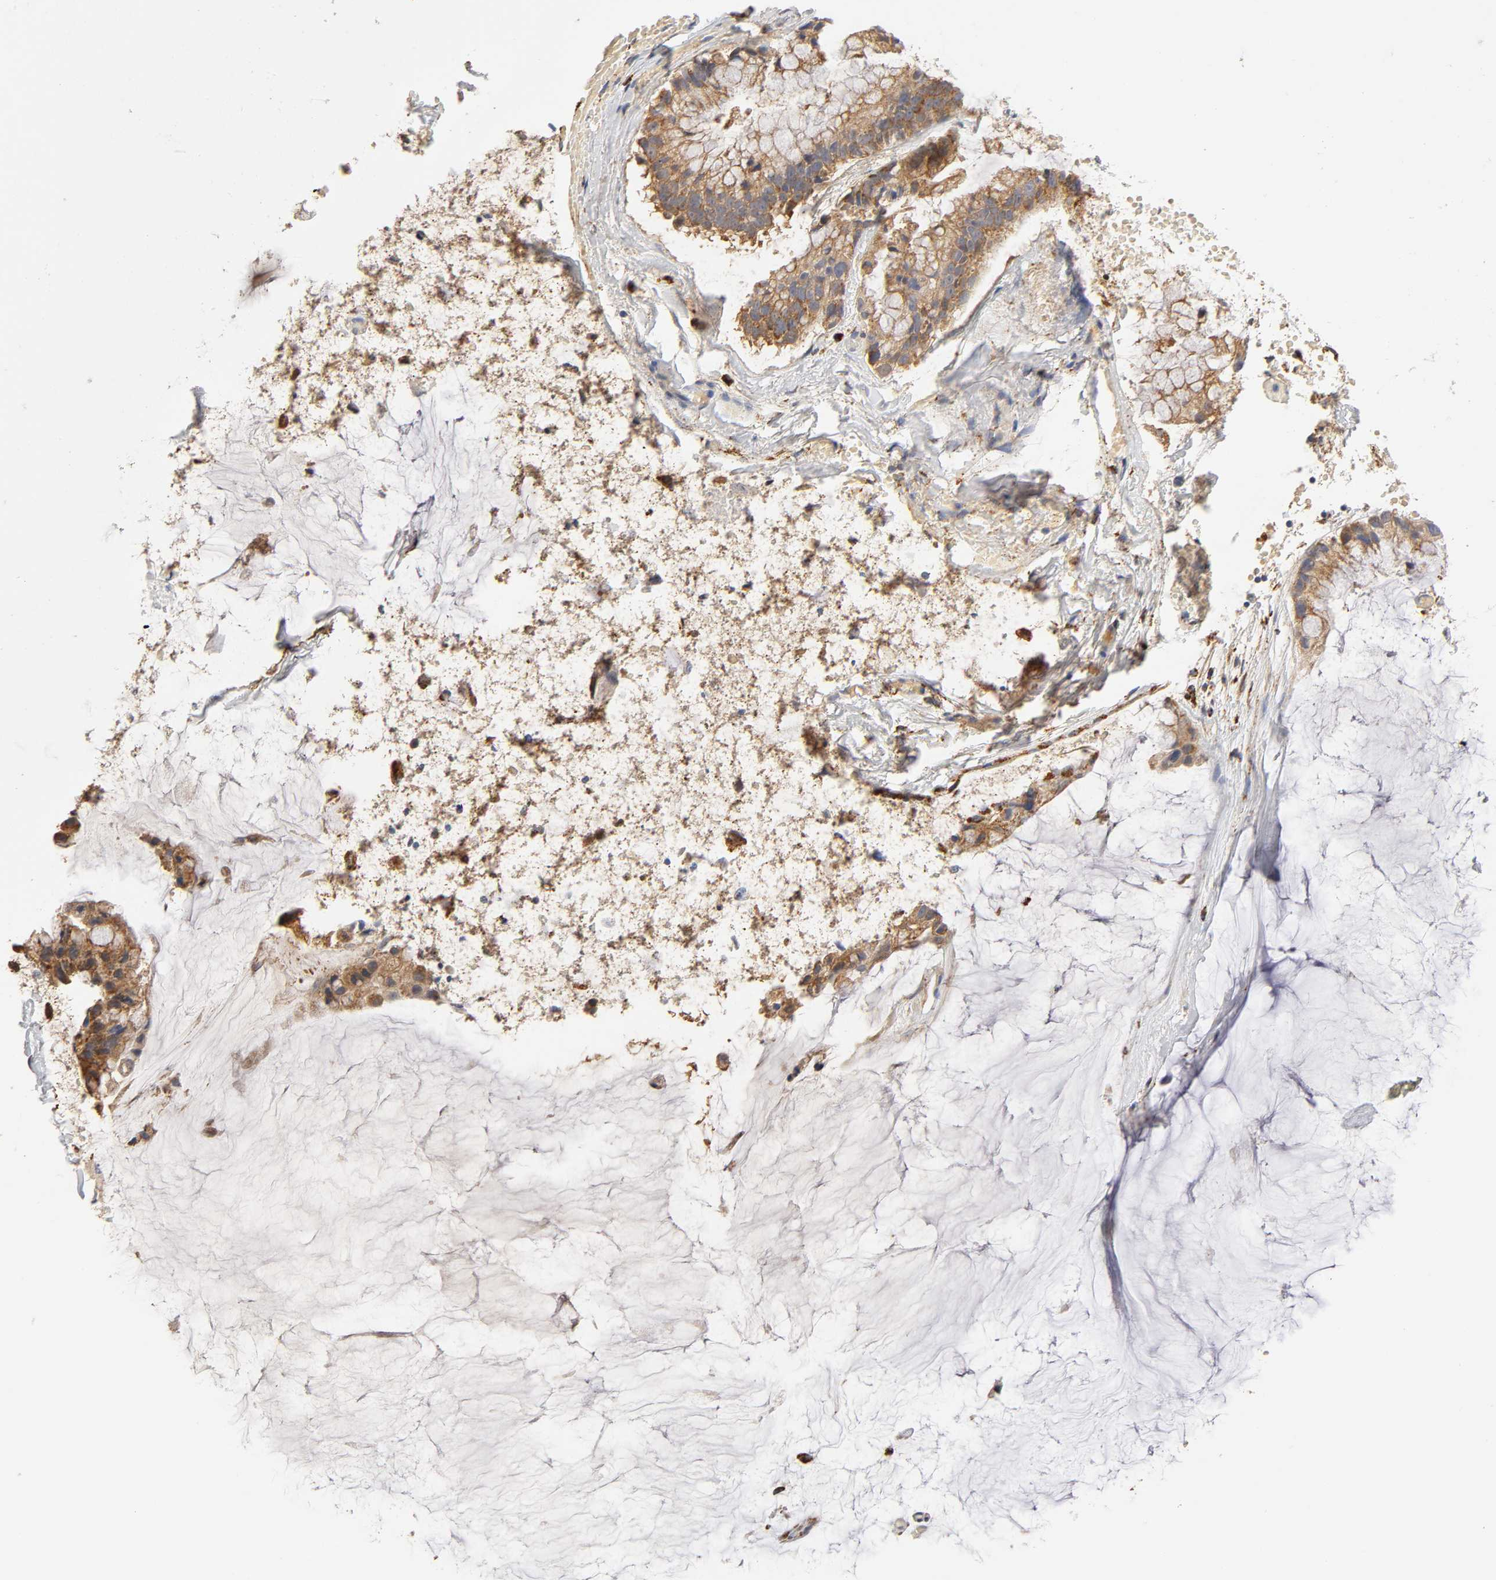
{"staining": {"intensity": "strong", "quantity": ">75%", "location": "cytoplasmic/membranous"}, "tissue": "ovarian cancer", "cell_type": "Tumor cells", "image_type": "cancer", "snomed": [{"axis": "morphology", "description": "Cystadenocarcinoma, mucinous, NOS"}, {"axis": "topography", "description": "Ovary"}], "caption": "Protein analysis of ovarian cancer tissue reveals strong cytoplasmic/membranous staining in approximately >75% of tumor cells. (Brightfield microscopy of DAB IHC at high magnification).", "gene": "ISG15", "patient": {"sex": "female", "age": 39}}